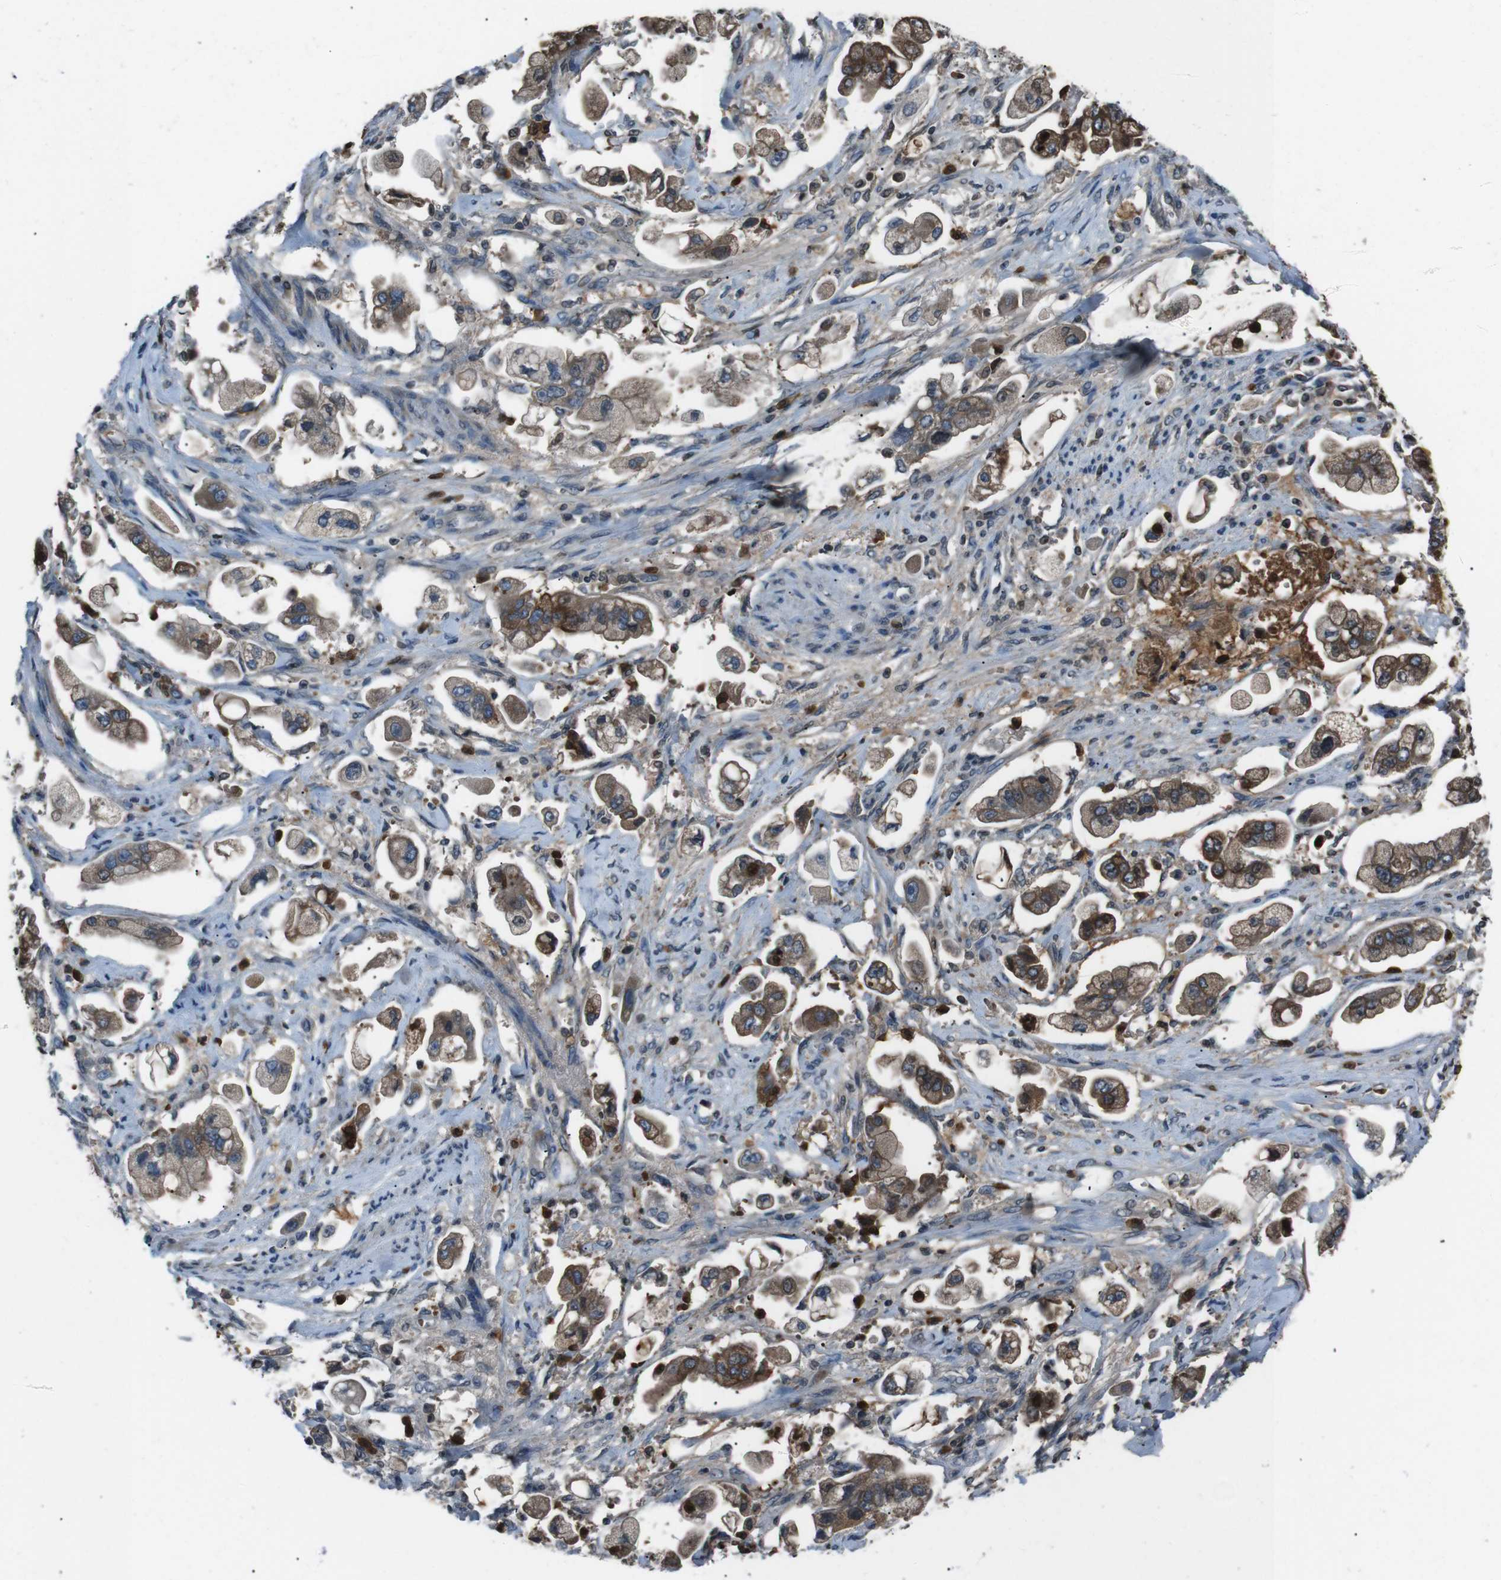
{"staining": {"intensity": "moderate", "quantity": ">75%", "location": "cytoplasmic/membranous"}, "tissue": "stomach cancer", "cell_type": "Tumor cells", "image_type": "cancer", "snomed": [{"axis": "morphology", "description": "Adenocarcinoma, NOS"}, {"axis": "topography", "description": "Stomach"}], "caption": "Immunohistochemistry (IHC) (DAB) staining of adenocarcinoma (stomach) reveals moderate cytoplasmic/membranous protein expression in approximately >75% of tumor cells. (DAB = brown stain, brightfield microscopy at high magnification).", "gene": "UGT1A6", "patient": {"sex": "male", "age": 62}}